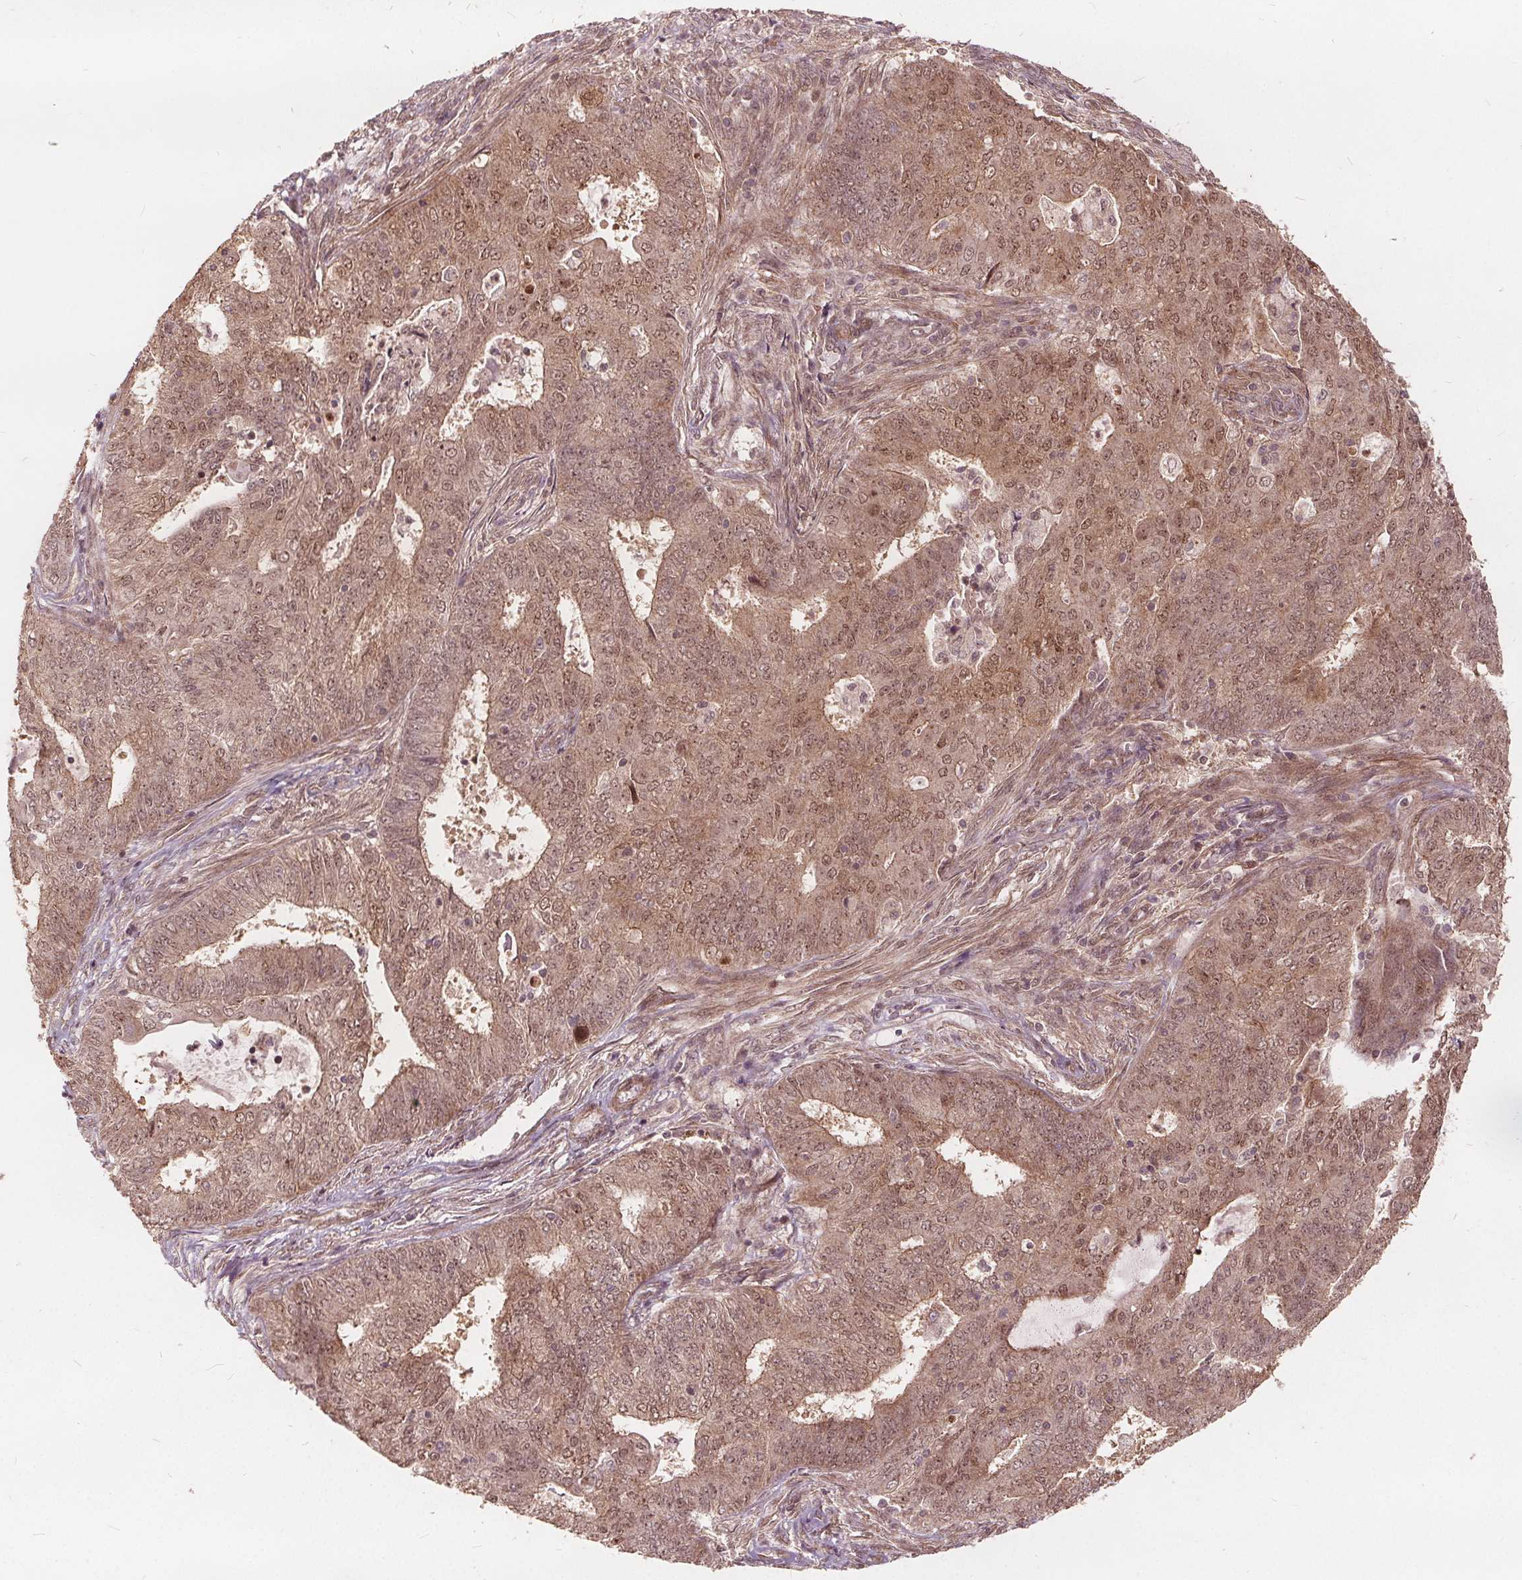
{"staining": {"intensity": "moderate", "quantity": ">75%", "location": "cytoplasmic/membranous,nuclear"}, "tissue": "endometrial cancer", "cell_type": "Tumor cells", "image_type": "cancer", "snomed": [{"axis": "morphology", "description": "Adenocarcinoma, NOS"}, {"axis": "topography", "description": "Endometrium"}], "caption": "Protein staining by immunohistochemistry displays moderate cytoplasmic/membranous and nuclear staining in approximately >75% of tumor cells in endometrial adenocarcinoma.", "gene": "PPP1CB", "patient": {"sex": "female", "age": 62}}